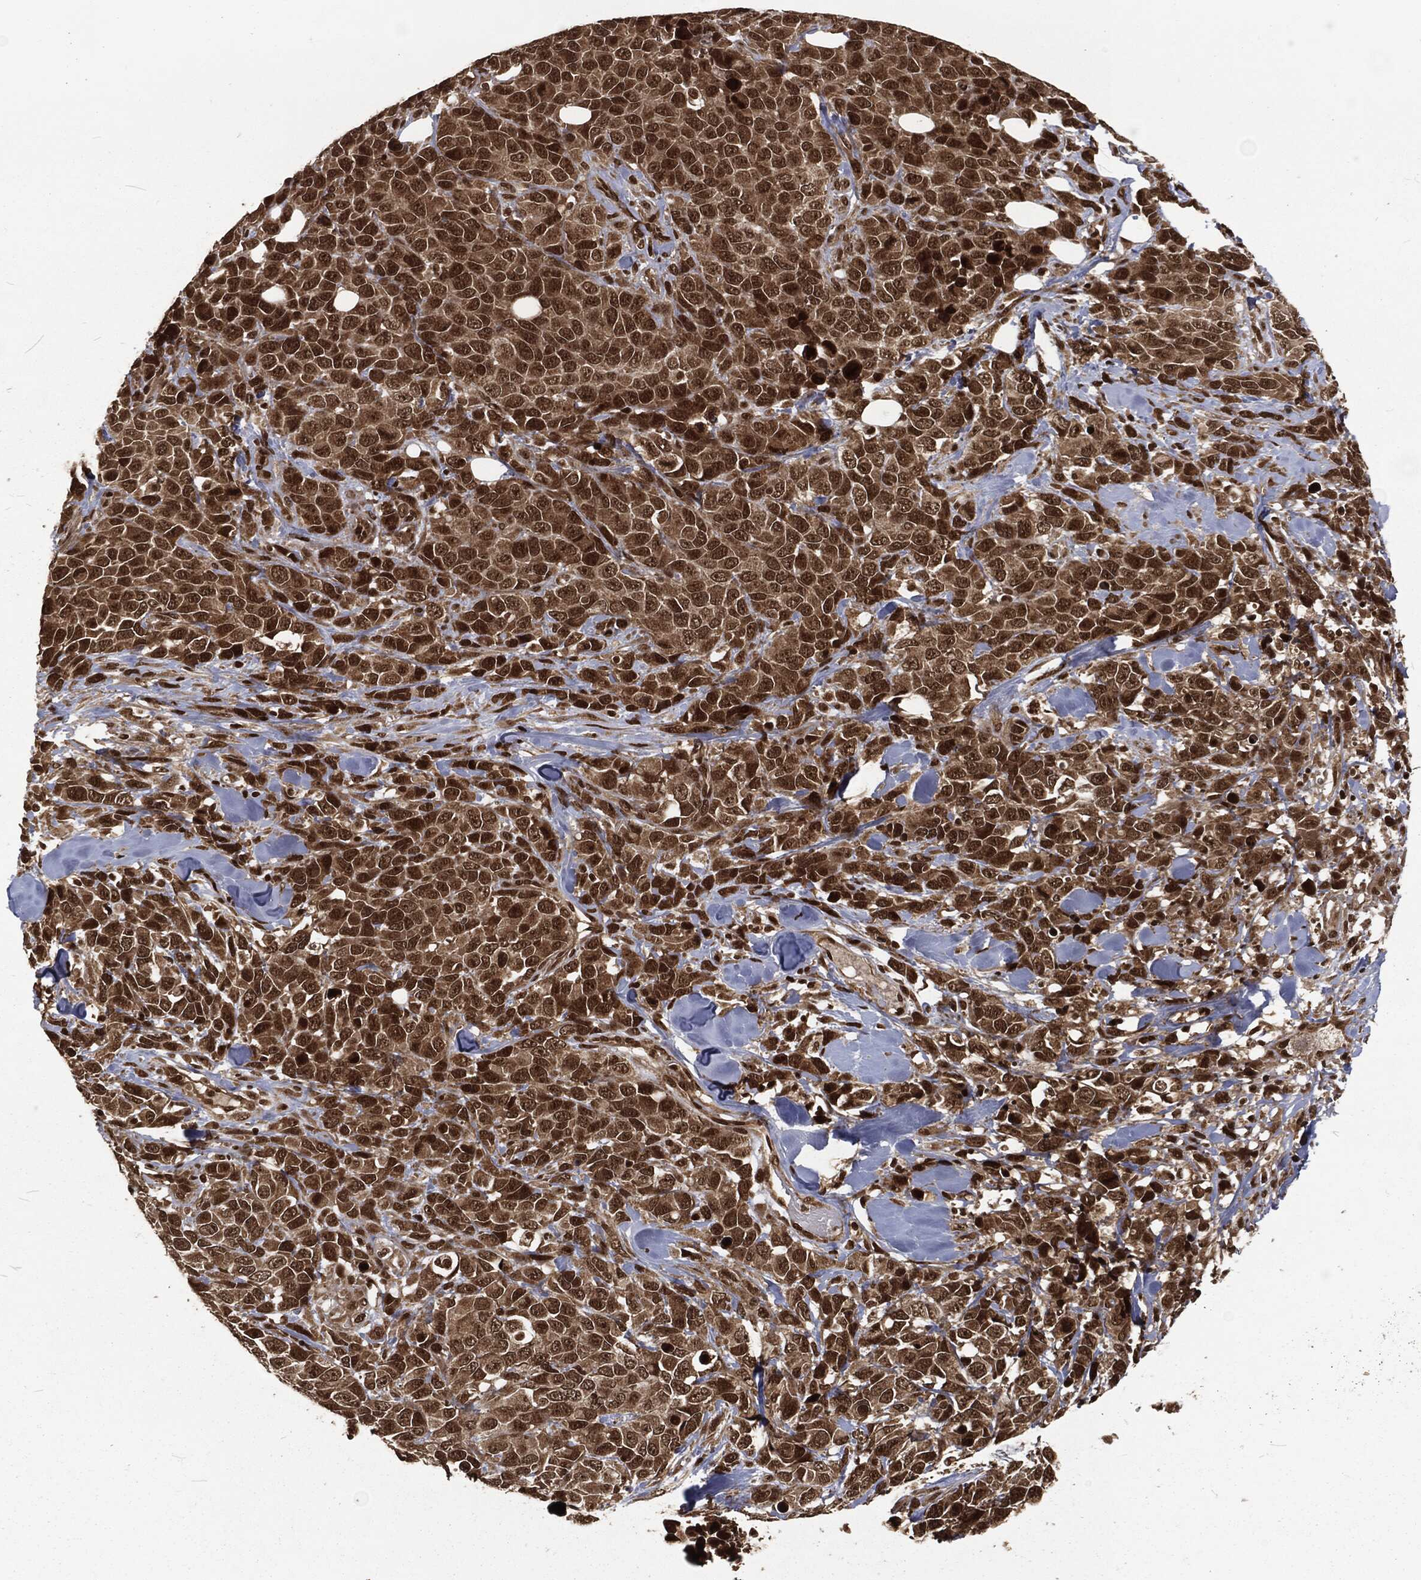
{"staining": {"intensity": "strong", "quantity": "25%-75%", "location": "cytoplasmic/membranous,nuclear"}, "tissue": "melanoma", "cell_type": "Tumor cells", "image_type": "cancer", "snomed": [{"axis": "morphology", "description": "Malignant melanoma, Metastatic site"}, {"axis": "topography", "description": "Skin"}], "caption": "Protein expression analysis of malignant melanoma (metastatic site) reveals strong cytoplasmic/membranous and nuclear staining in approximately 25%-75% of tumor cells. The staining is performed using DAB (3,3'-diaminobenzidine) brown chromogen to label protein expression. The nuclei are counter-stained blue using hematoxylin.", "gene": "NGRN", "patient": {"sex": "male", "age": 84}}